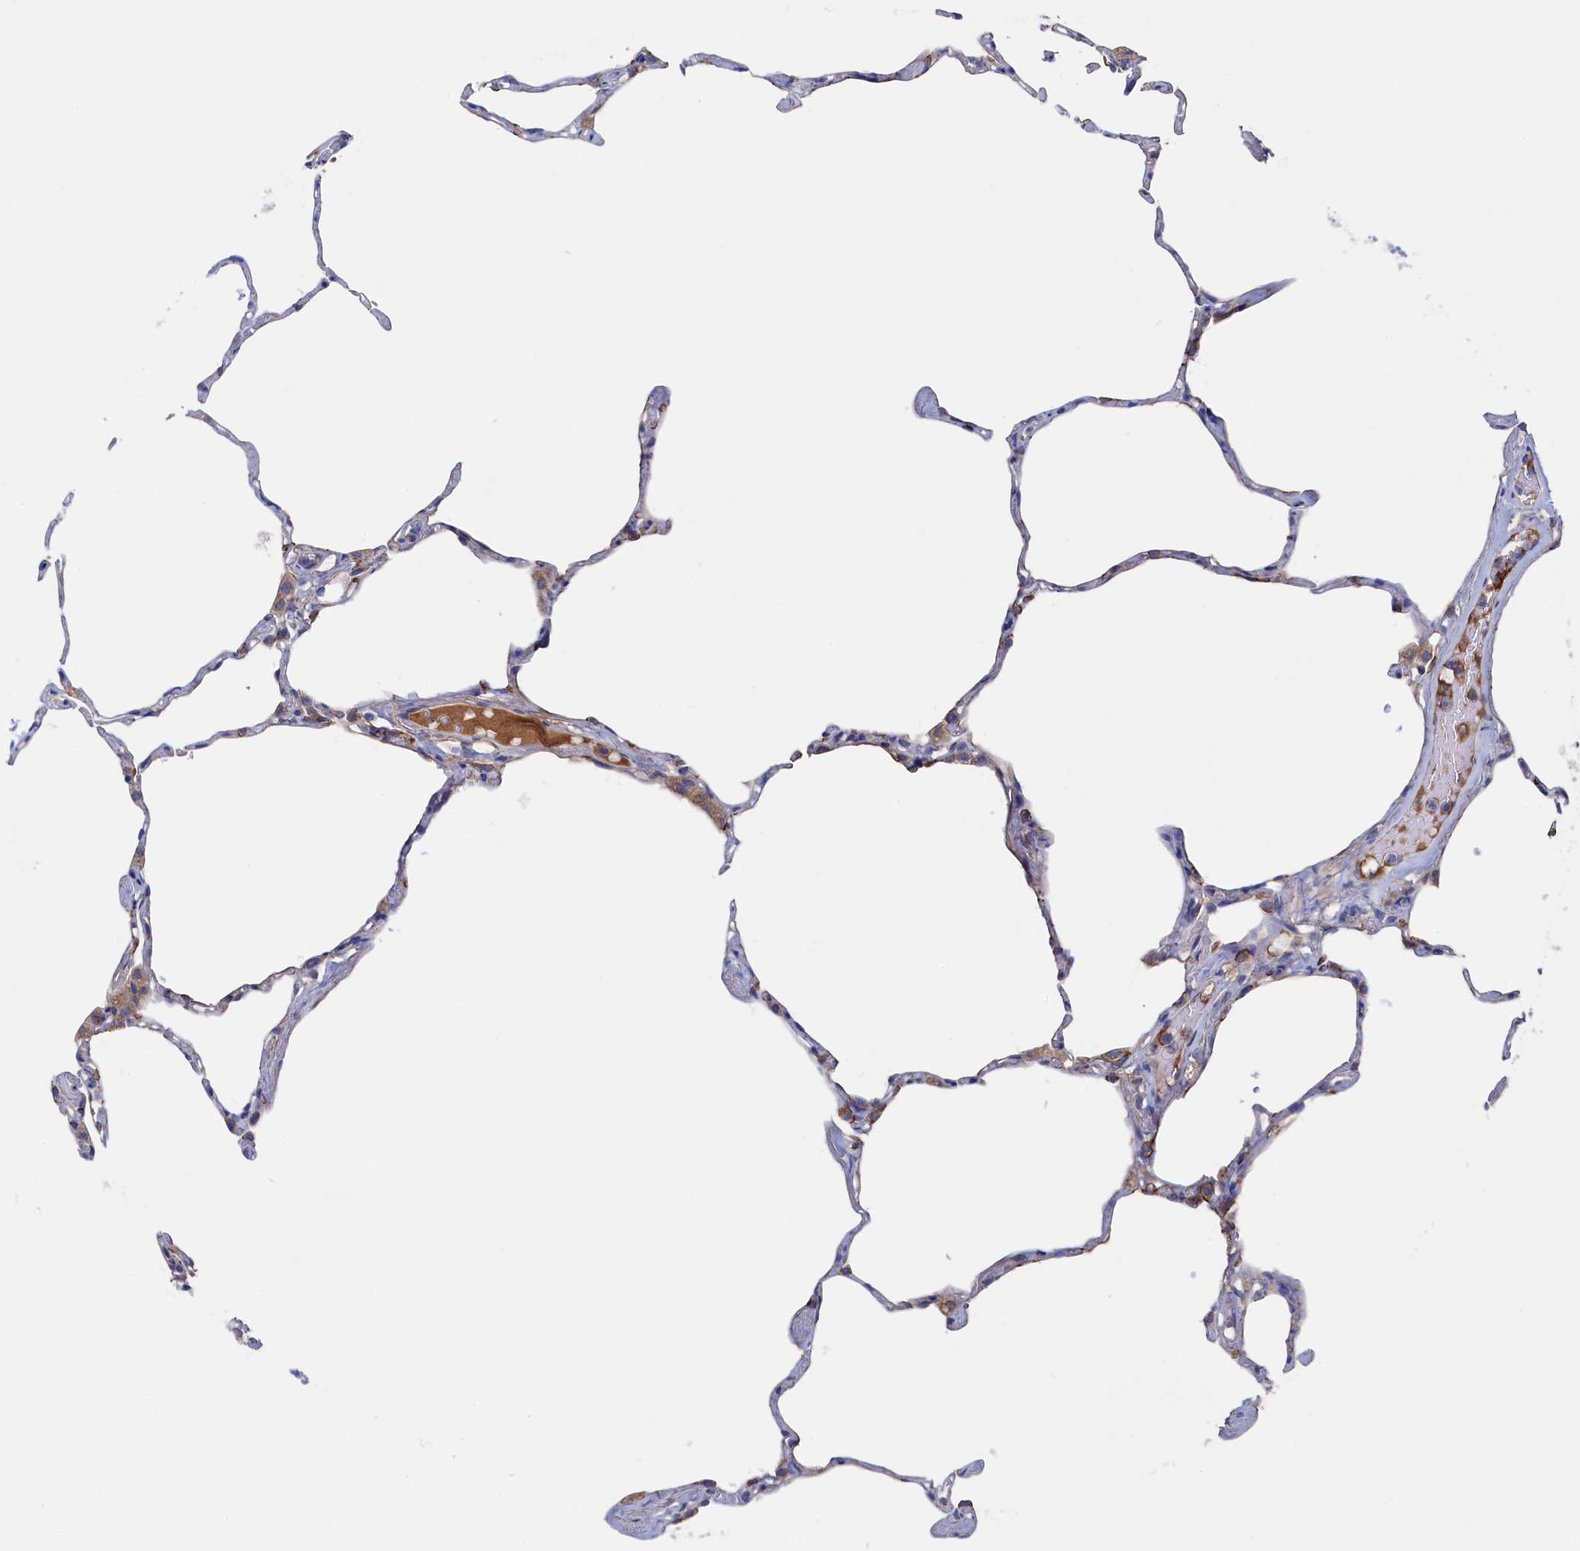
{"staining": {"intensity": "negative", "quantity": "none", "location": "none"}, "tissue": "lung", "cell_type": "Alveolar cells", "image_type": "normal", "snomed": [{"axis": "morphology", "description": "Normal tissue, NOS"}, {"axis": "topography", "description": "Lung"}], "caption": "Human lung stained for a protein using immunohistochemistry (IHC) shows no positivity in alveolar cells.", "gene": "C12orf73", "patient": {"sex": "male", "age": 65}}